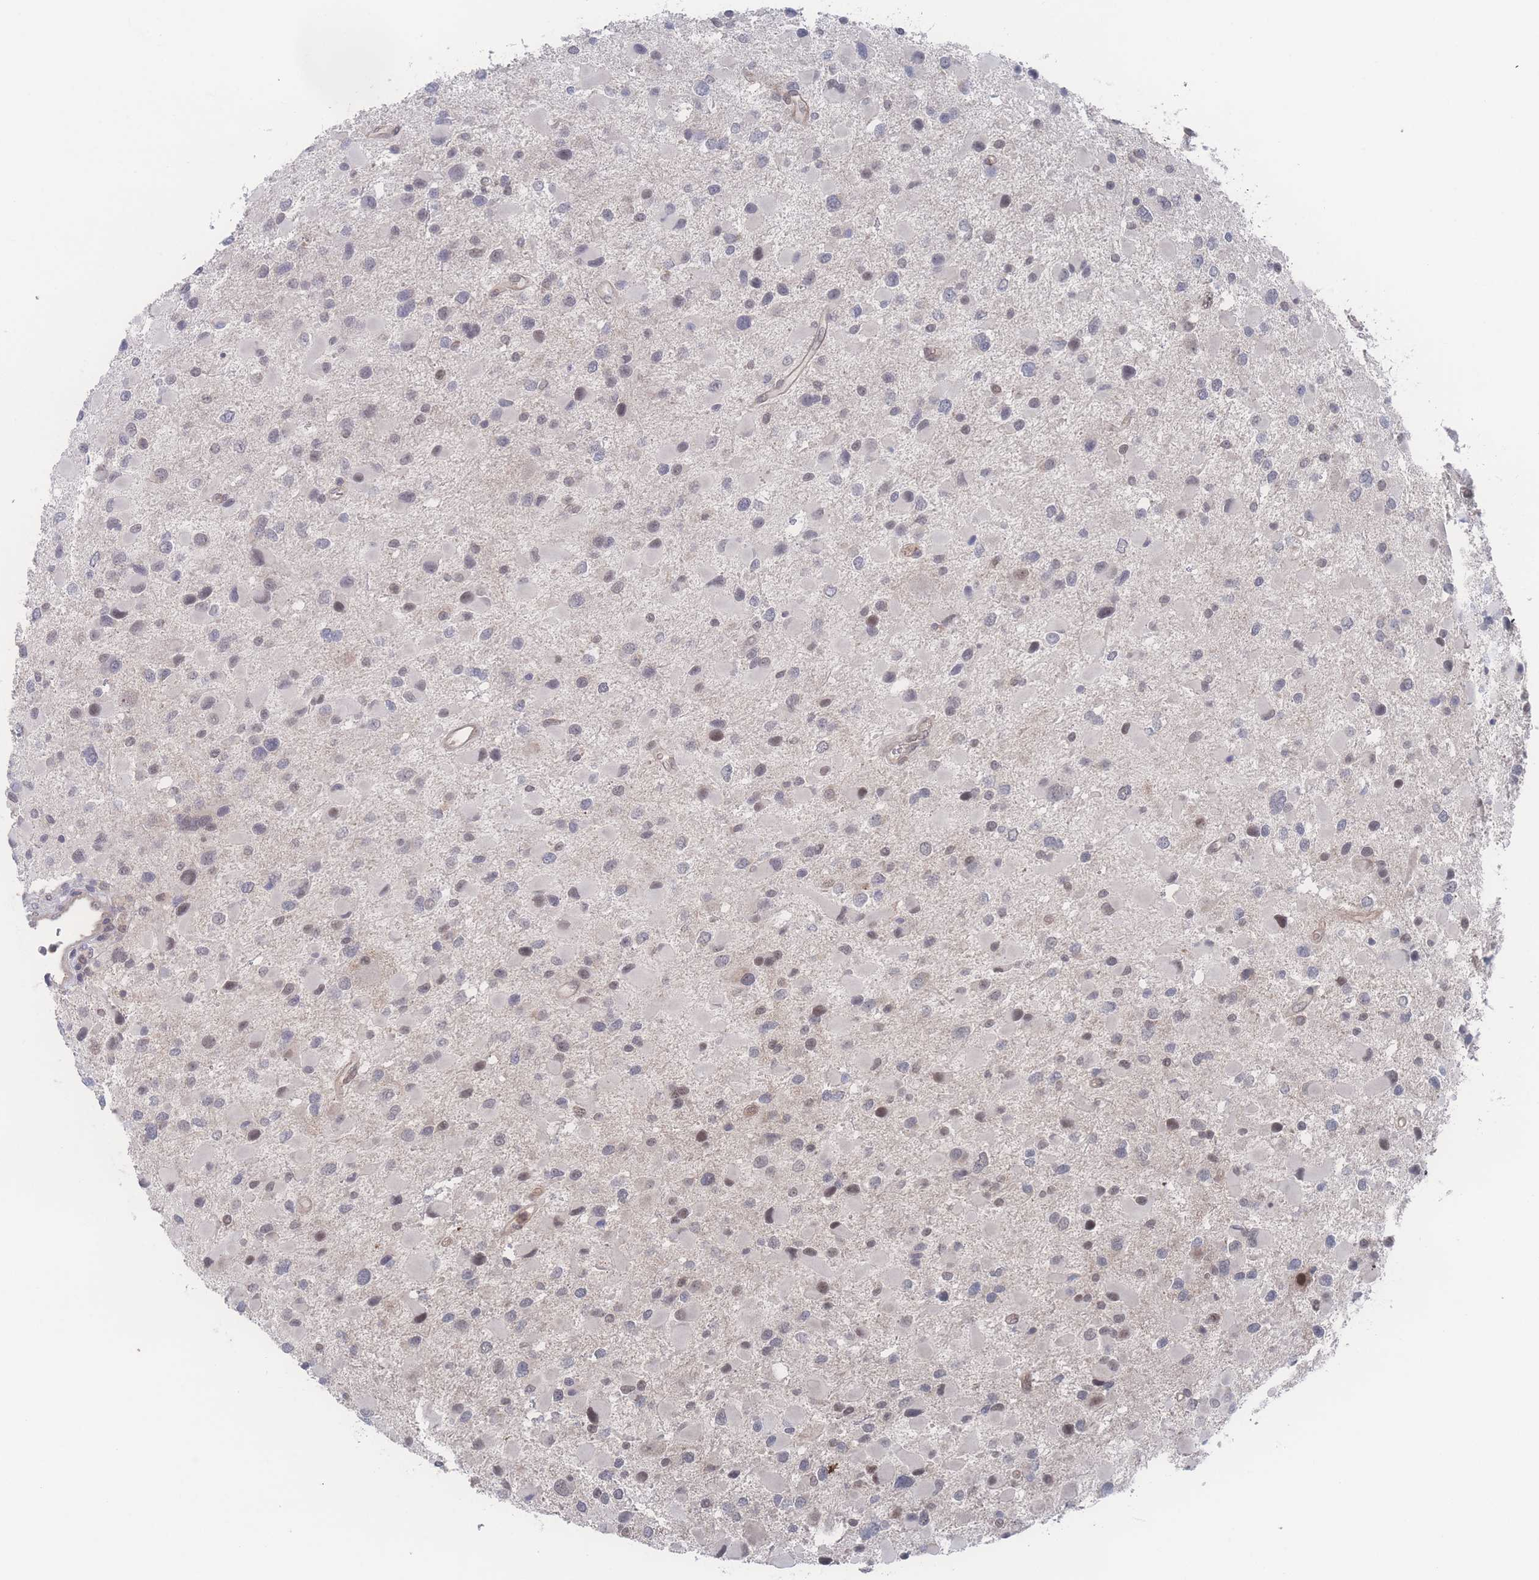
{"staining": {"intensity": "weak", "quantity": "25%-75%", "location": "nuclear"}, "tissue": "glioma", "cell_type": "Tumor cells", "image_type": "cancer", "snomed": [{"axis": "morphology", "description": "Glioma, malignant, Low grade"}, {"axis": "topography", "description": "Brain"}], "caption": "Glioma stained with IHC displays weak nuclear staining in approximately 25%-75% of tumor cells.", "gene": "NBEAL1", "patient": {"sex": "female", "age": 32}}